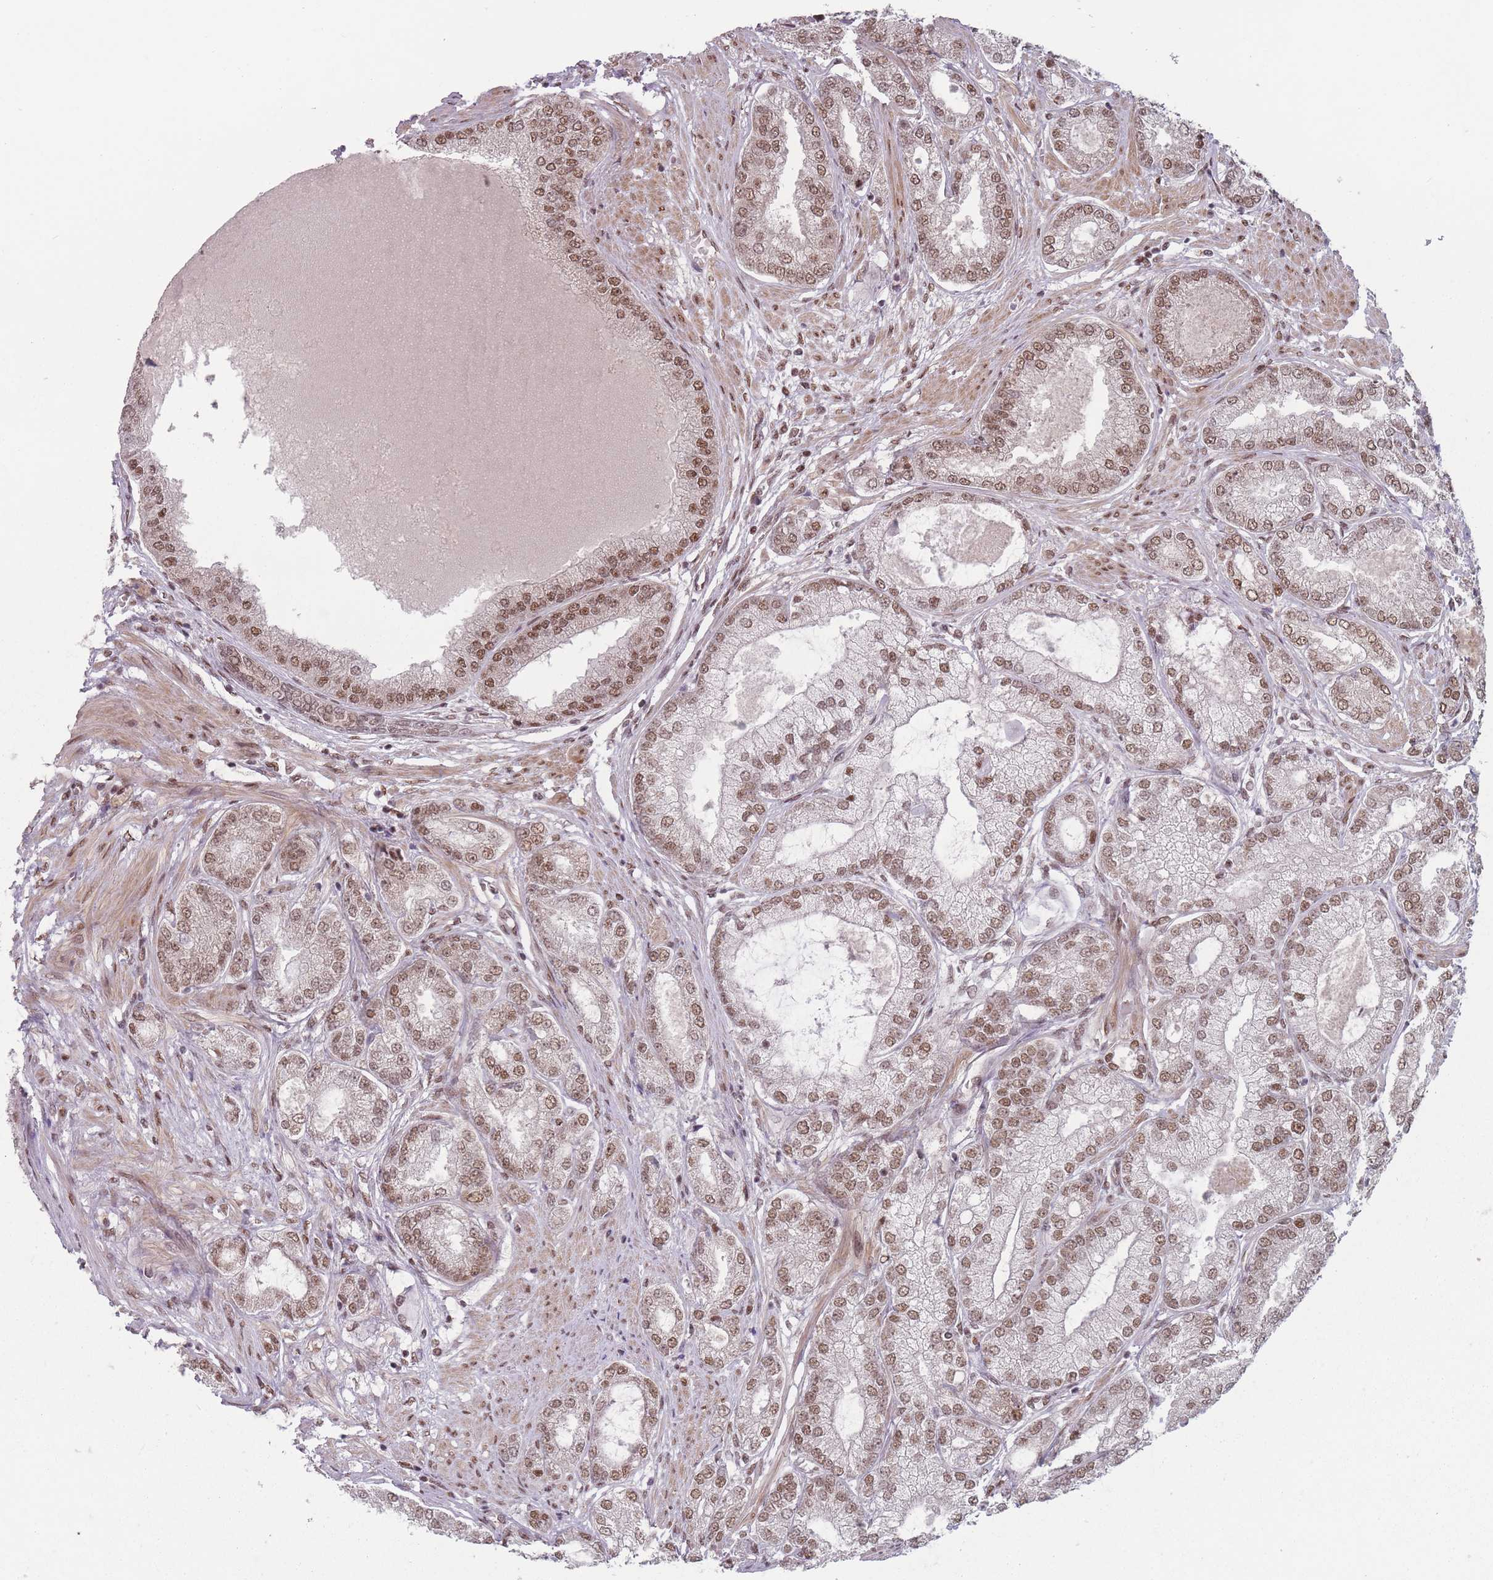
{"staining": {"intensity": "moderate", "quantity": ">75%", "location": "nuclear"}, "tissue": "prostate cancer", "cell_type": "Tumor cells", "image_type": "cancer", "snomed": [{"axis": "morphology", "description": "Adenocarcinoma, High grade"}, {"axis": "topography", "description": "Prostate"}], "caption": "Prostate cancer (adenocarcinoma (high-grade)) was stained to show a protein in brown. There is medium levels of moderate nuclear staining in approximately >75% of tumor cells.", "gene": "SH3BGRL2", "patient": {"sex": "male", "age": 71}}